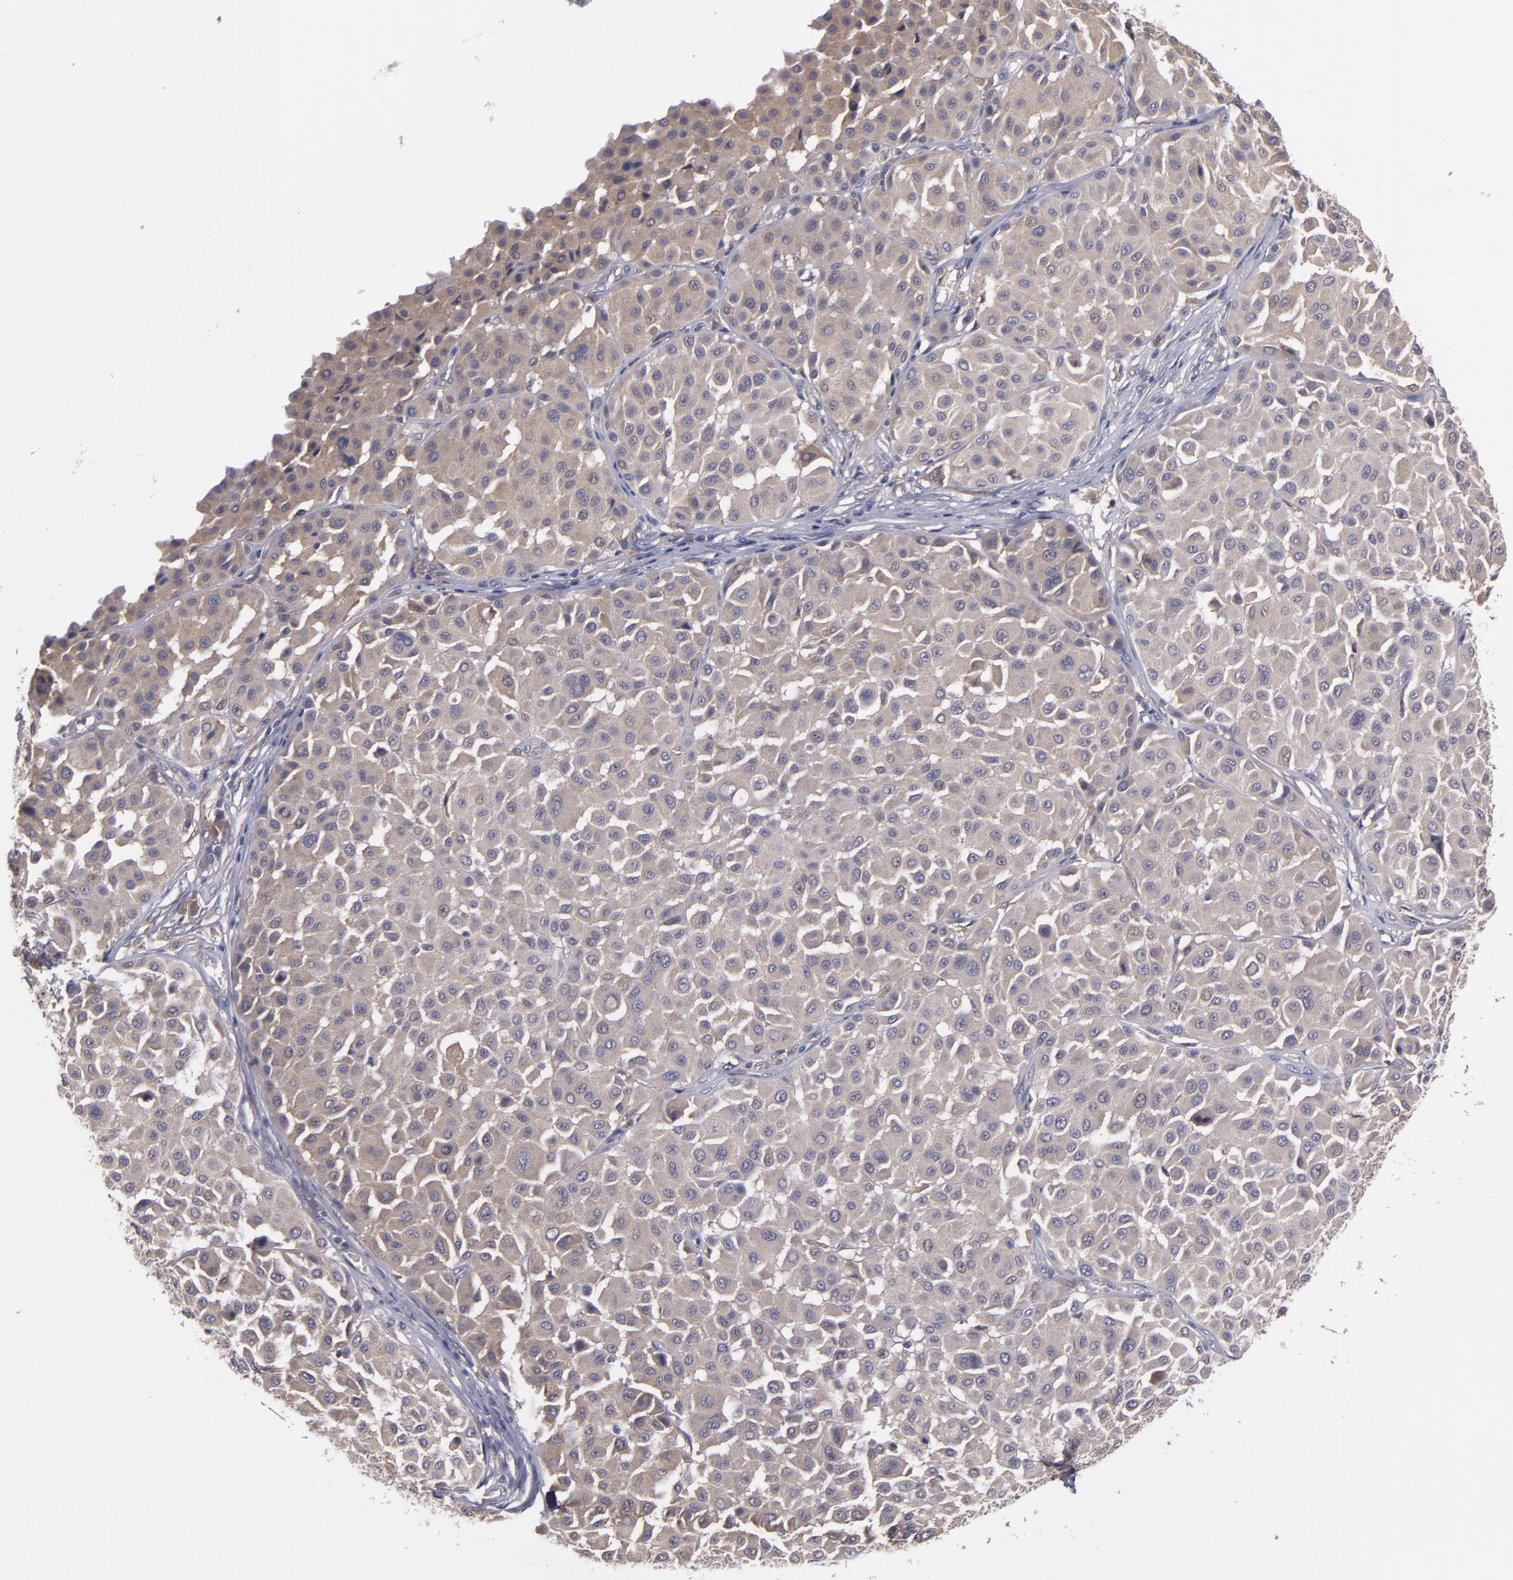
{"staining": {"intensity": "weak", "quantity": ">75%", "location": "cytoplasmic/membranous"}, "tissue": "melanoma", "cell_type": "Tumor cells", "image_type": "cancer", "snomed": [{"axis": "morphology", "description": "Malignant melanoma, Metastatic site"}, {"axis": "topography", "description": "Soft tissue"}], "caption": "Immunohistochemical staining of malignant melanoma (metastatic site) displays low levels of weak cytoplasmic/membranous staining in approximately >75% of tumor cells.", "gene": "MMP11", "patient": {"sex": "male", "age": 41}}